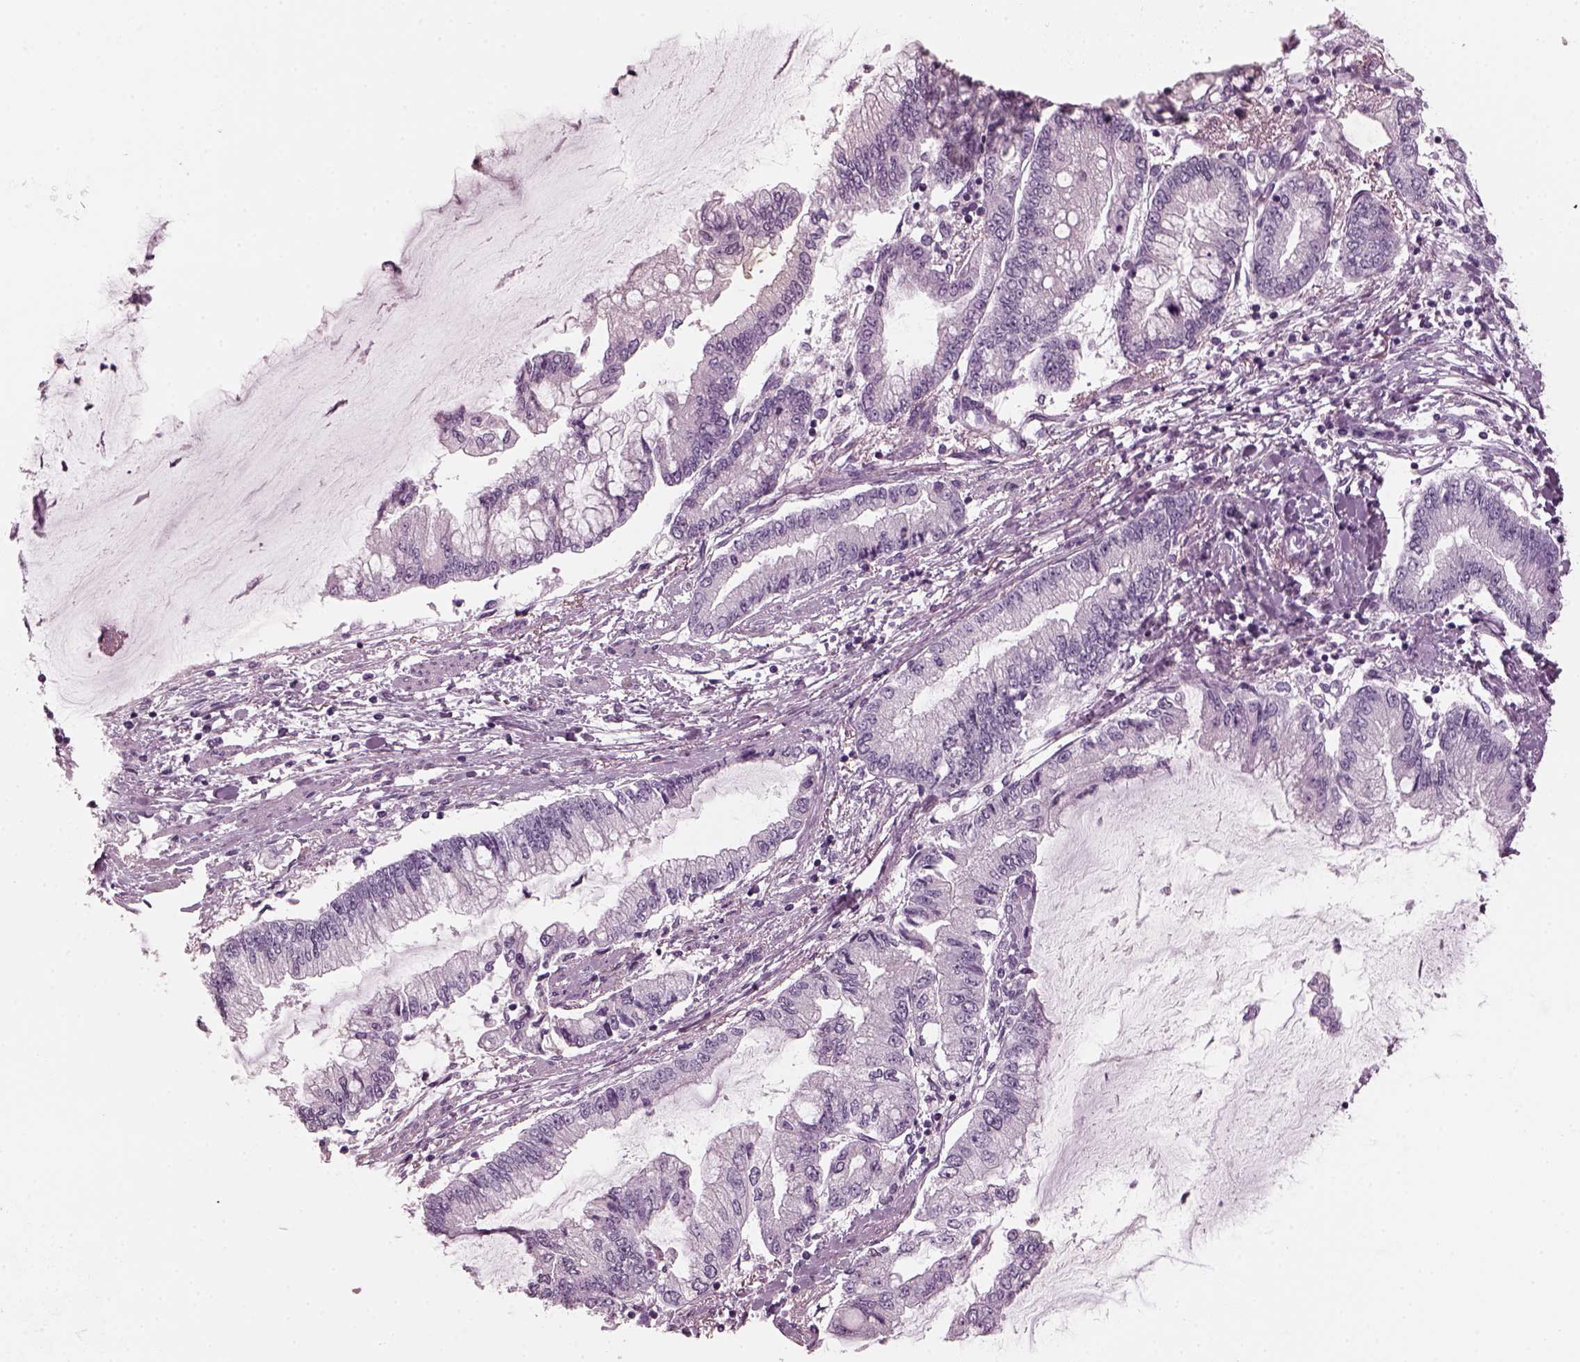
{"staining": {"intensity": "negative", "quantity": "none", "location": "none"}, "tissue": "stomach cancer", "cell_type": "Tumor cells", "image_type": "cancer", "snomed": [{"axis": "morphology", "description": "Adenocarcinoma, NOS"}, {"axis": "topography", "description": "Stomach, upper"}], "caption": "This is an immunohistochemistry histopathology image of human adenocarcinoma (stomach). There is no staining in tumor cells.", "gene": "RCVRN", "patient": {"sex": "female", "age": 74}}